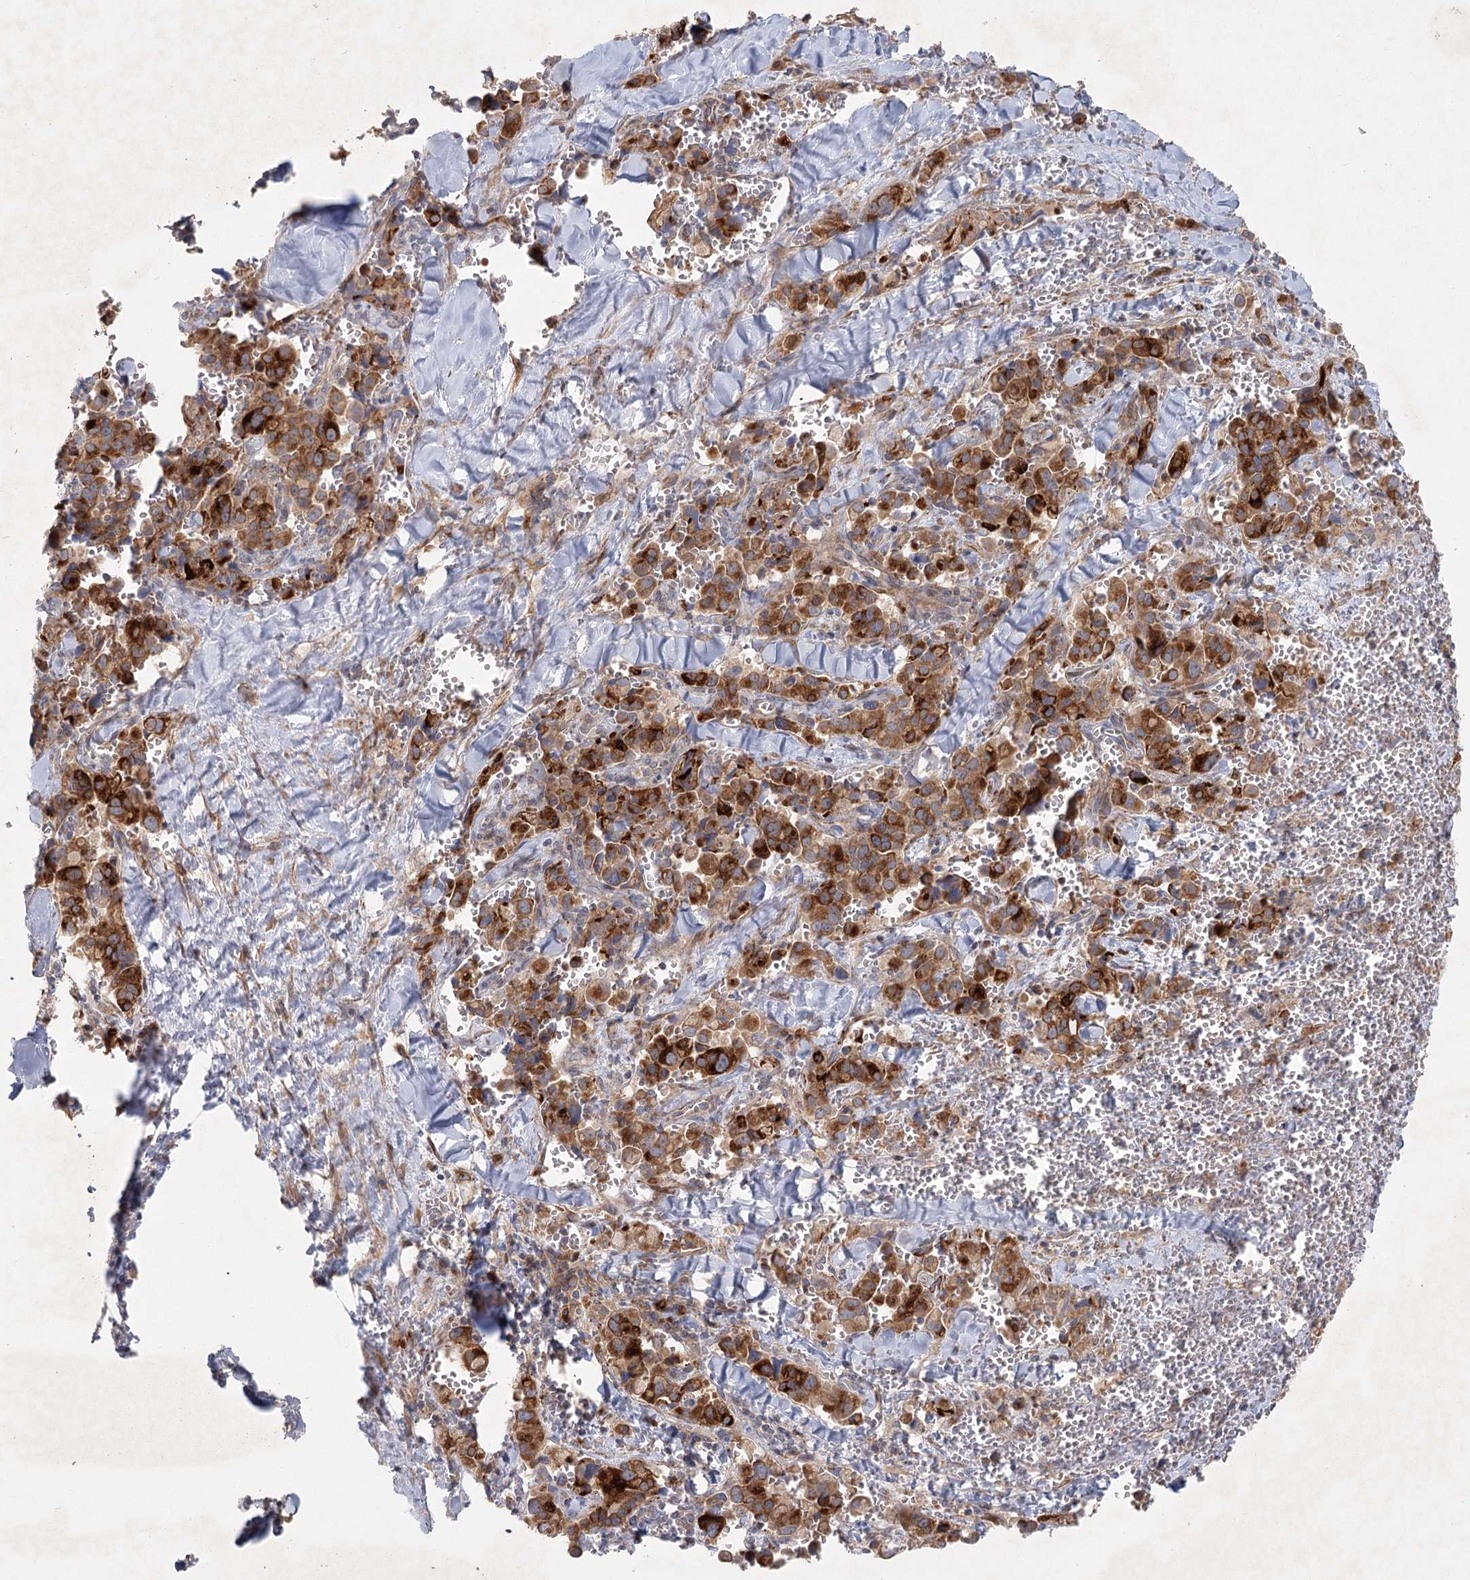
{"staining": {"intensity": "strong", "quantity": ">75%", "location": "cytoplasmic/membranous"}, "tissue": "pancreatic cancer", "cell_type": "Tumor cells", "image_type": "cancer", "snomed": [{"axis": "morphology", "description": "Adenocarcinoma, NOS"}, {"axis": "topography", "description": "Pancreas"}], "caption": "A photomicrograph of human pancreatic cancer stained for a protein exhibits strong cytoplasmic/membranous brown staining in tumor cells.", "gene": "FAM110C", "patient": {"sex": "male", "age": 65}}